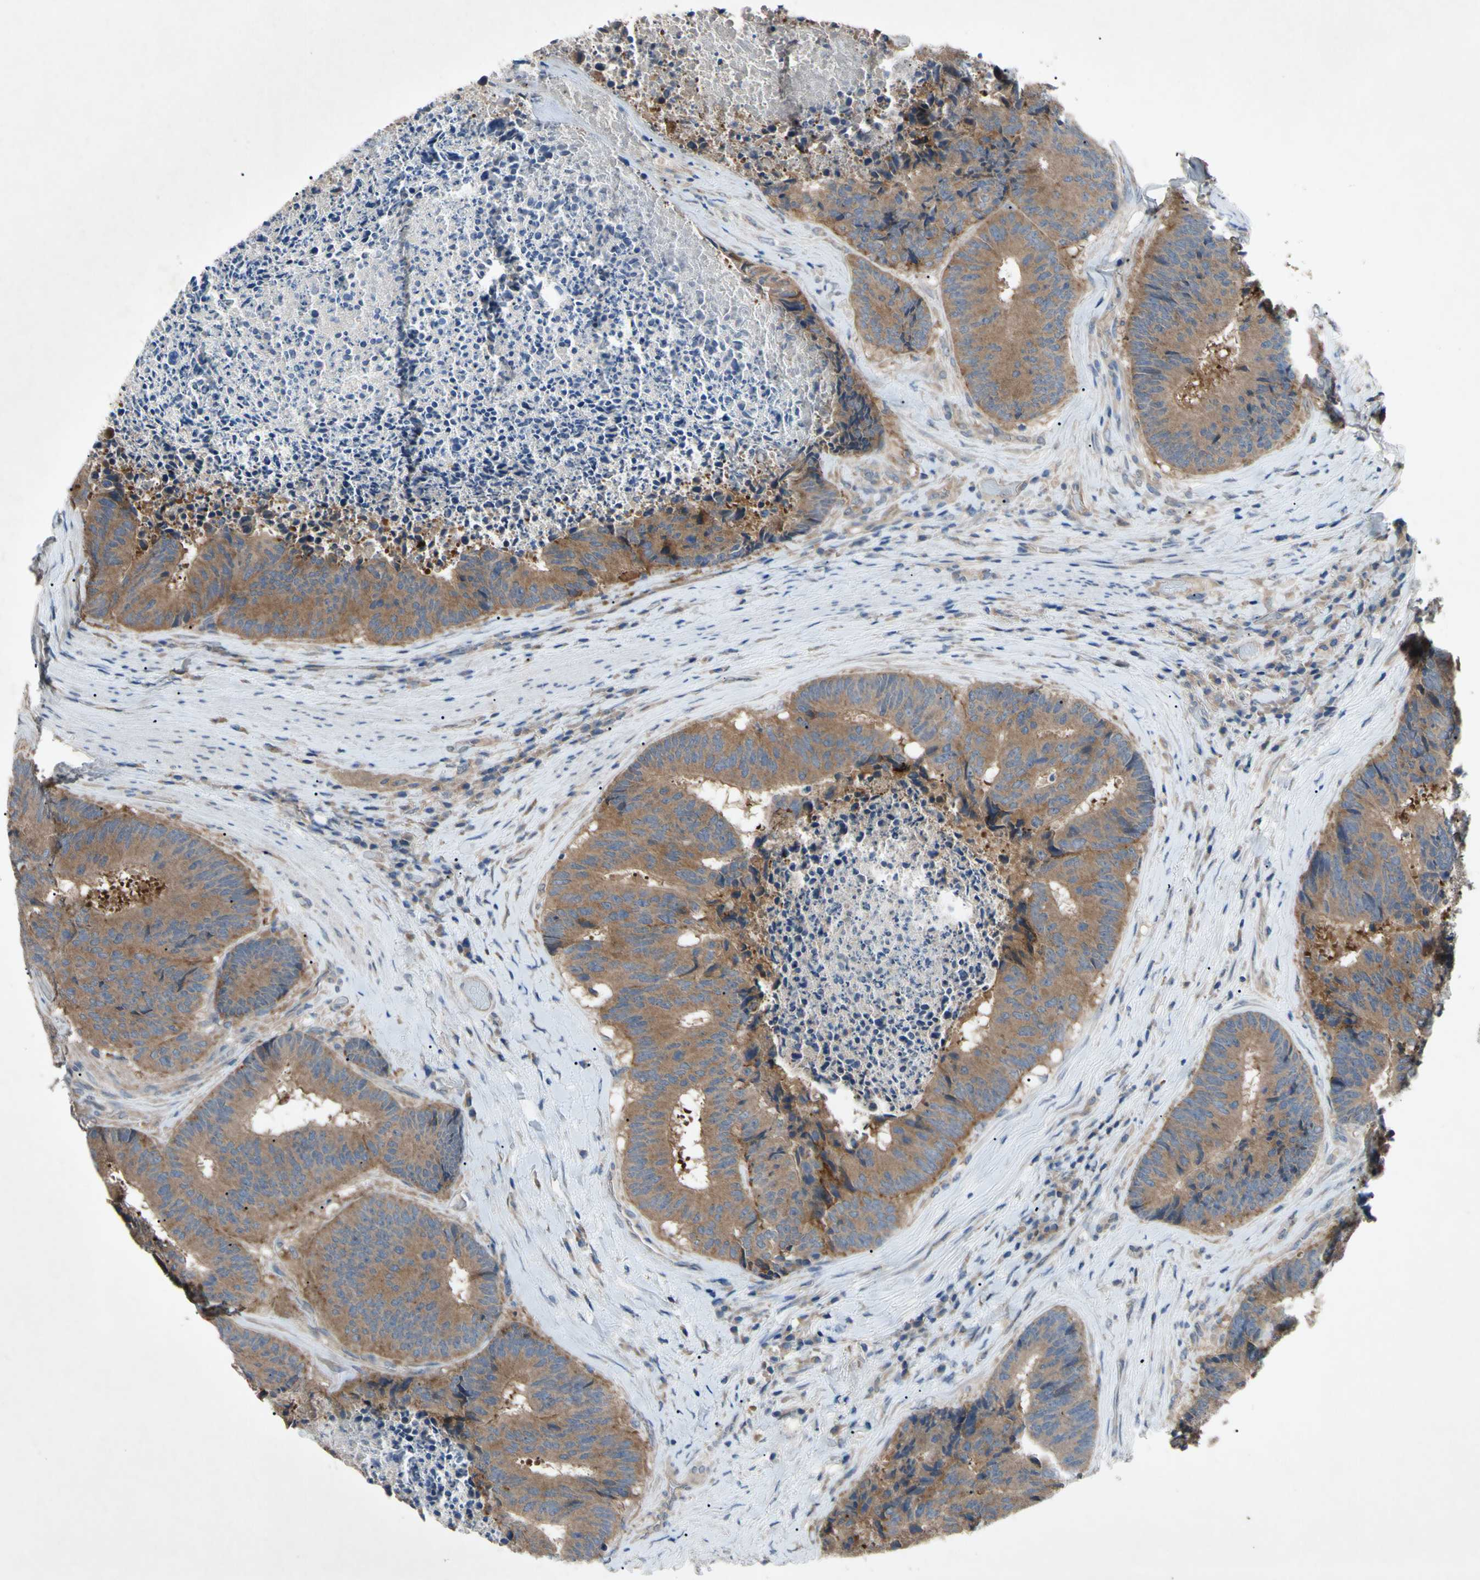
{"staining": {"intensity": "moderate", "quantity": ">75%", "location": "cytoplasmic/membranous"}, "tissue": "colorectal cancer", "cell_type": "Tumor cells", "image_type": "cancer", "snomed": [{"axis": "morphology", "description": "Adenocarcinoma, NOS"}, {"axis": "topography", "description": "Rectum"}], "caption": "The histopathology image exhibits a brown stain indicating the presence of a protein in the cytoplasmic/membranous of tumor cells in colorectal adenocarcinoma.", "gene": "HILPDA", "patient": {"sex": "male", "age": 72}}